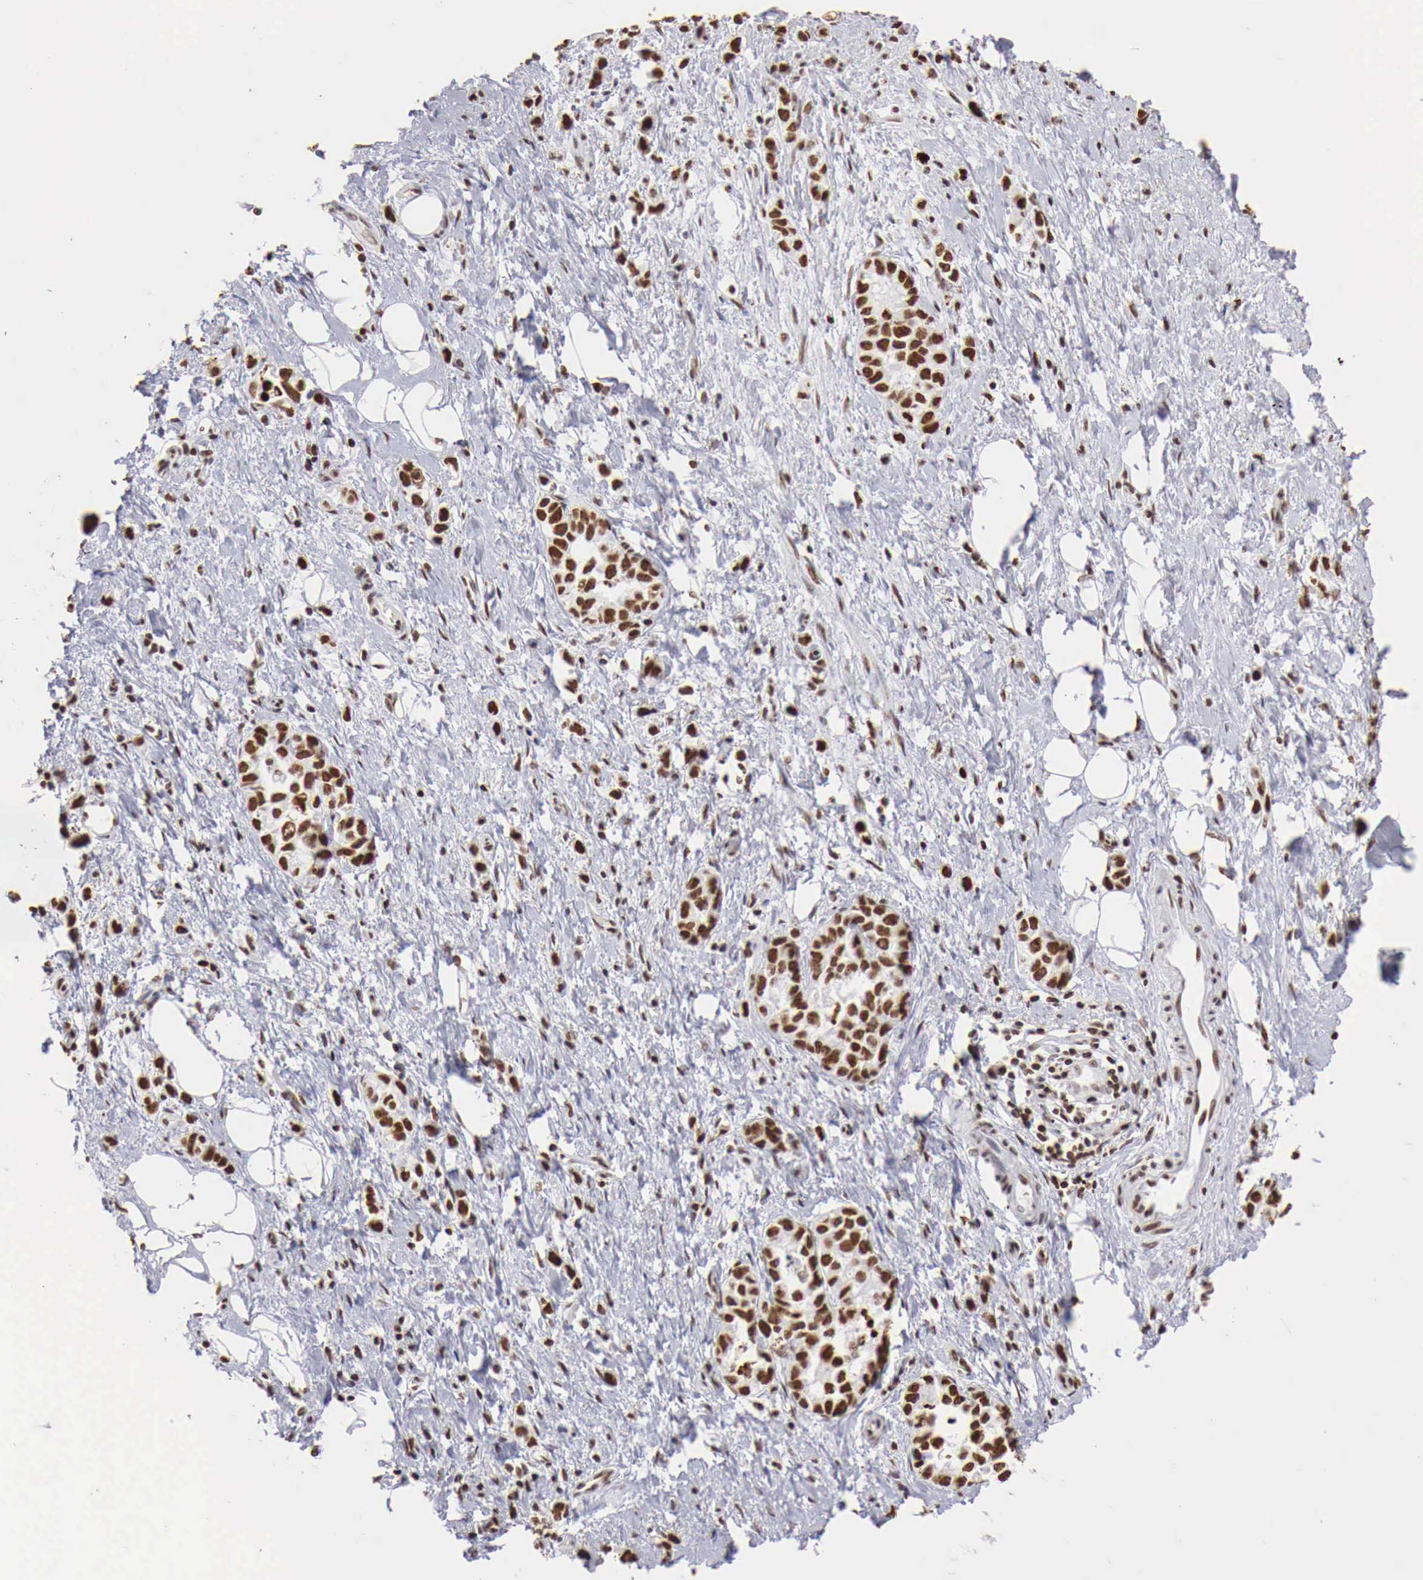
{"staining": {"intensity": "strong", "quantity": ">75%", "location": "nuclear"}, "tissue": "stomach cancer", "cell_type": "Tumor cells", "image_type": "cancer", "snomed": [{"axis": "morphology", "description": "Adenocarcinoma, NOS"}, {"axis": "topography", "description": "Stomach, upper"}], "caption": "Immunohistochemical staining of stomach adenocarcinoma reveals high levels of strong nuclear protein staining in about >75% of tumor cells.", "gene": "DKC1", "patient": {"sex": "male", "age": 76}}